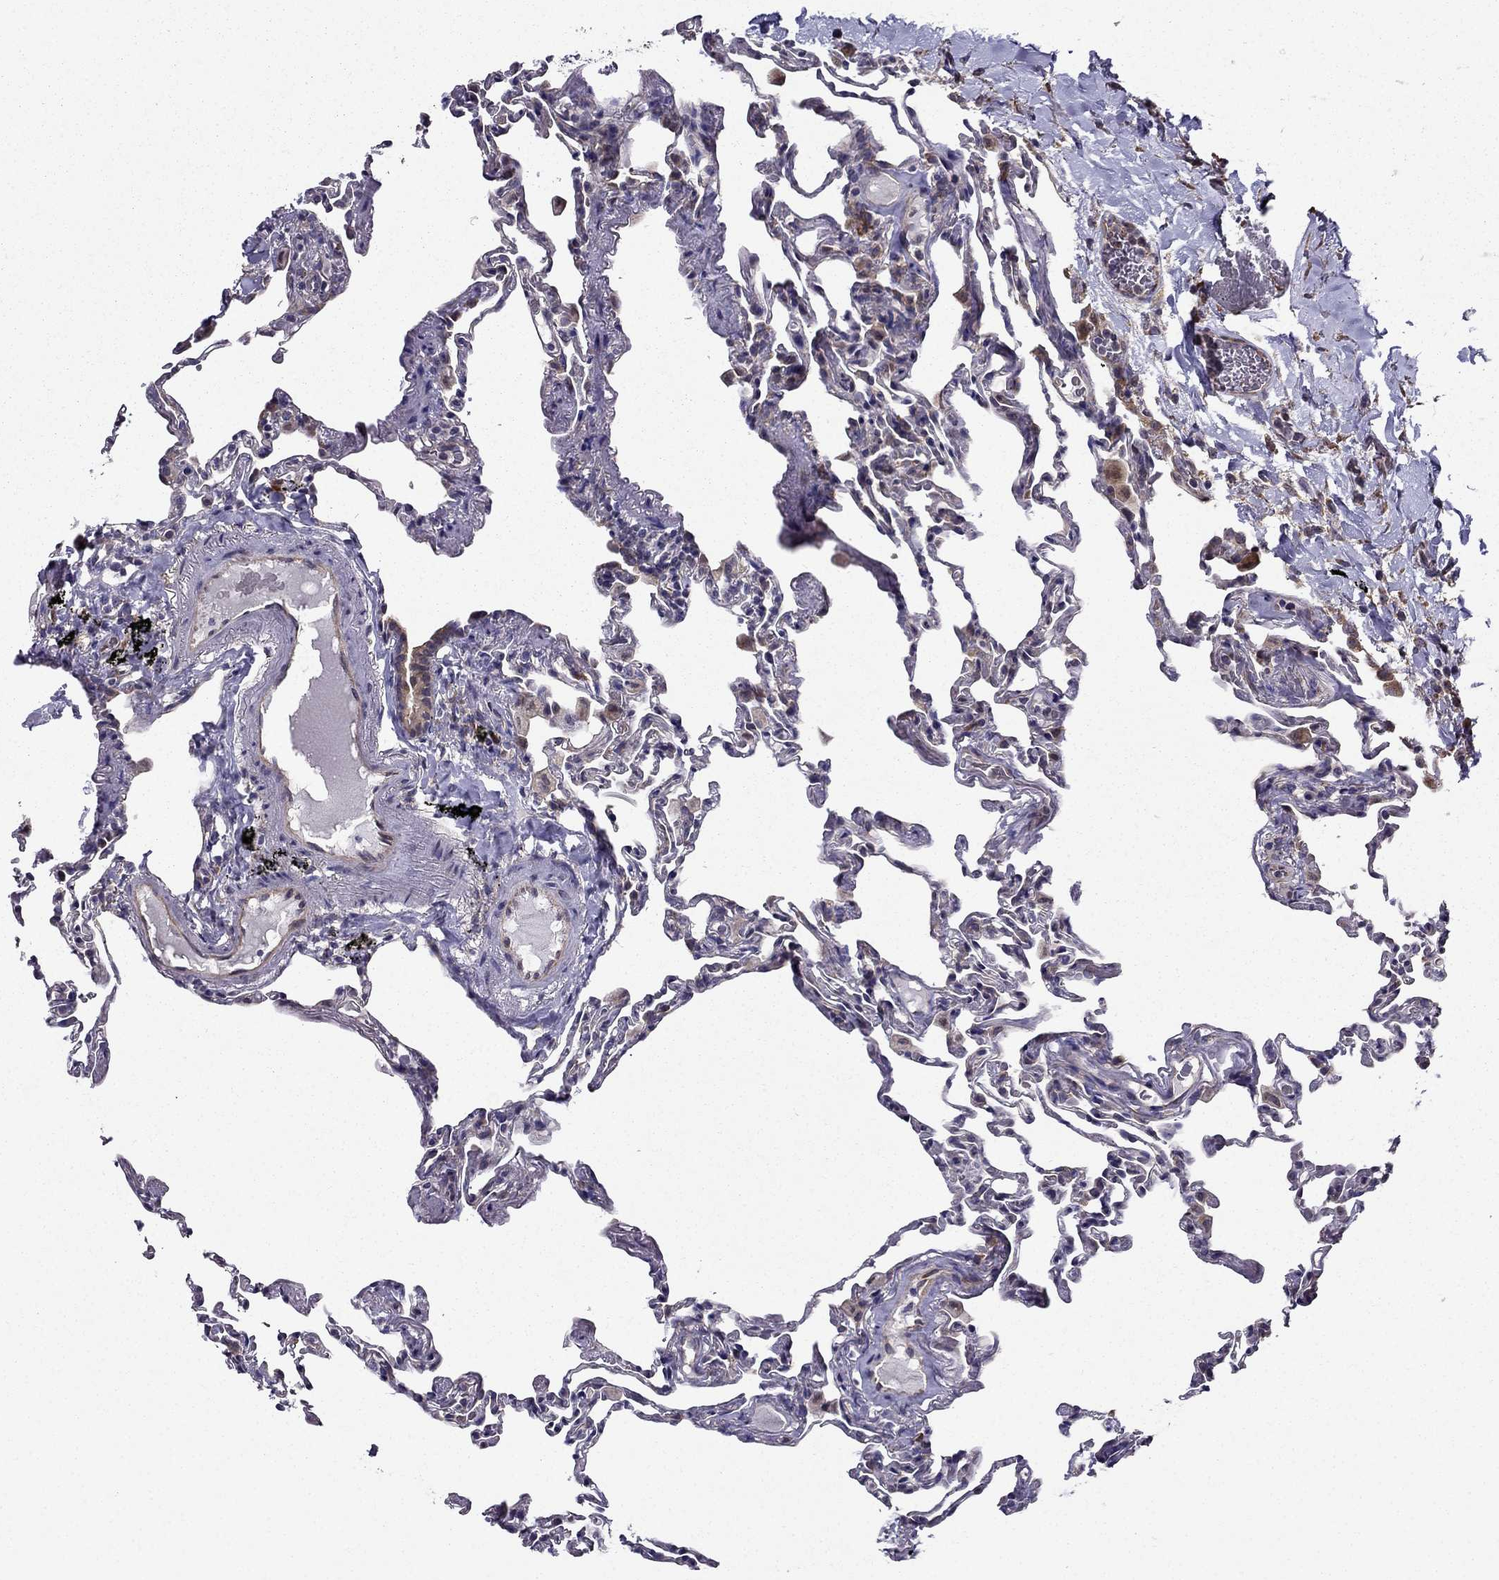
{"staining": {"intensity": "weak", "quantity": "<25%", "location": "cytoplasmic/membranous"}, "tissue": "lung", "cell_type": "Alveolar cells", "image_type": "normal", "snomed": [{"axis": "morphology", "description": "Normal tissue, NOS"}, {"axis": "topography", "description": "Lung"}], "caption": "High power microscopy micrograph of an IHC micrograph of unremarkable lung, revealing no significant staining in alveolar cells.", "gene": "ARHGEF28", "patient": {"sex": "female", "age": 57}}